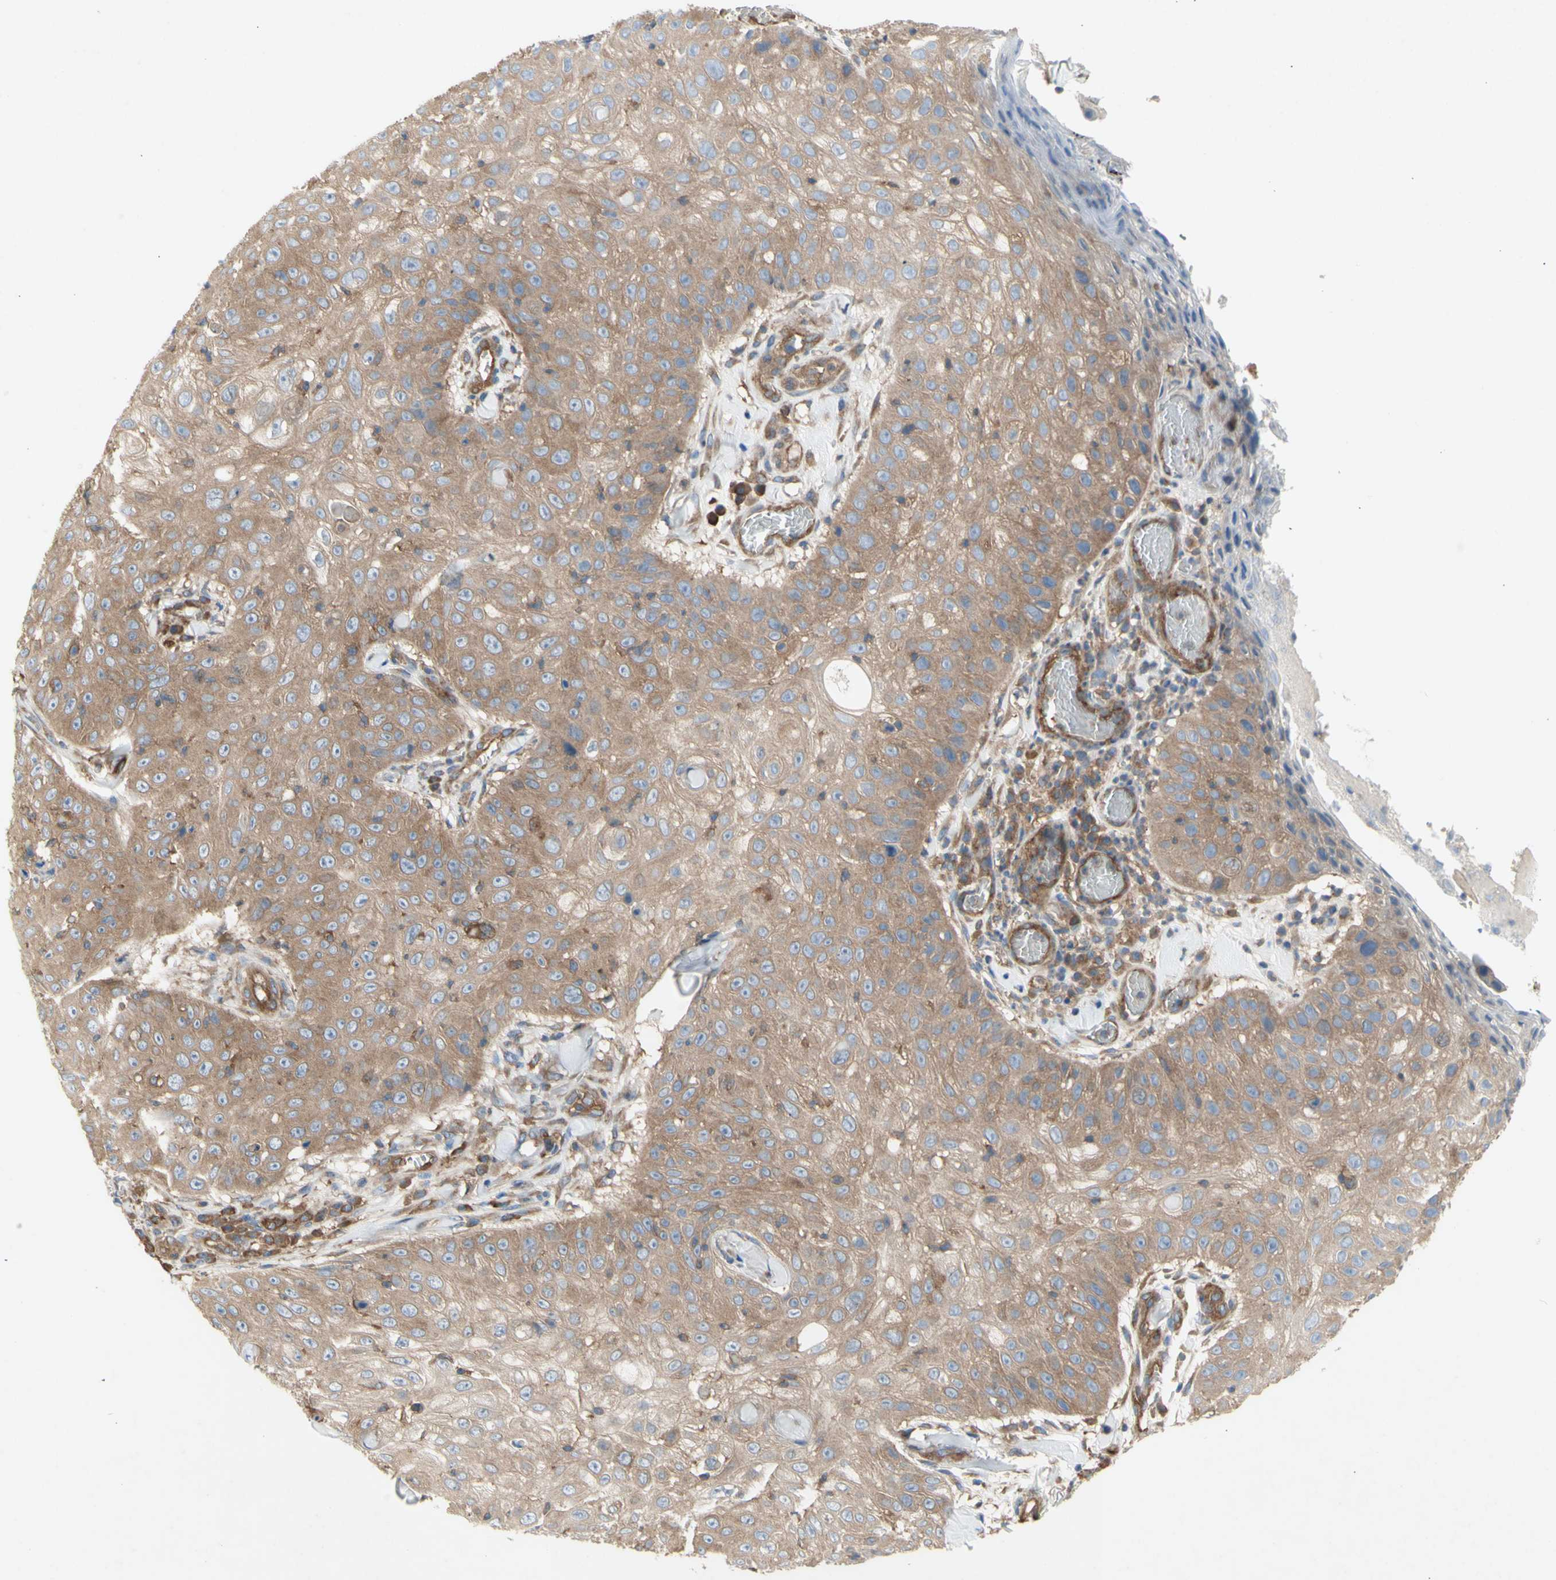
{"staining": {"intensity": "weak", "quantity": ">75%", "location": "cytoplasmic/membranous"}, "tissue": "skin cancer", "cell_type": "Tumor cells", "image_type": "cancer", "snomed": [{"axis": "morphology", "description": "Squamous cell carcinoma, NOS"}, {"axis": "topography", "description": "Skin"}], "caption": "Immunohistochemistry (IHC) micrograph of skin cancer (squamous cell carcinoma) stained for a protein (brown), which exhibits low levels of weak cytoplasmic/membranous positivity in about >75% of tumor cells.", "gene": "KLC1", "patient": {"sex": "male", "age": 86}}